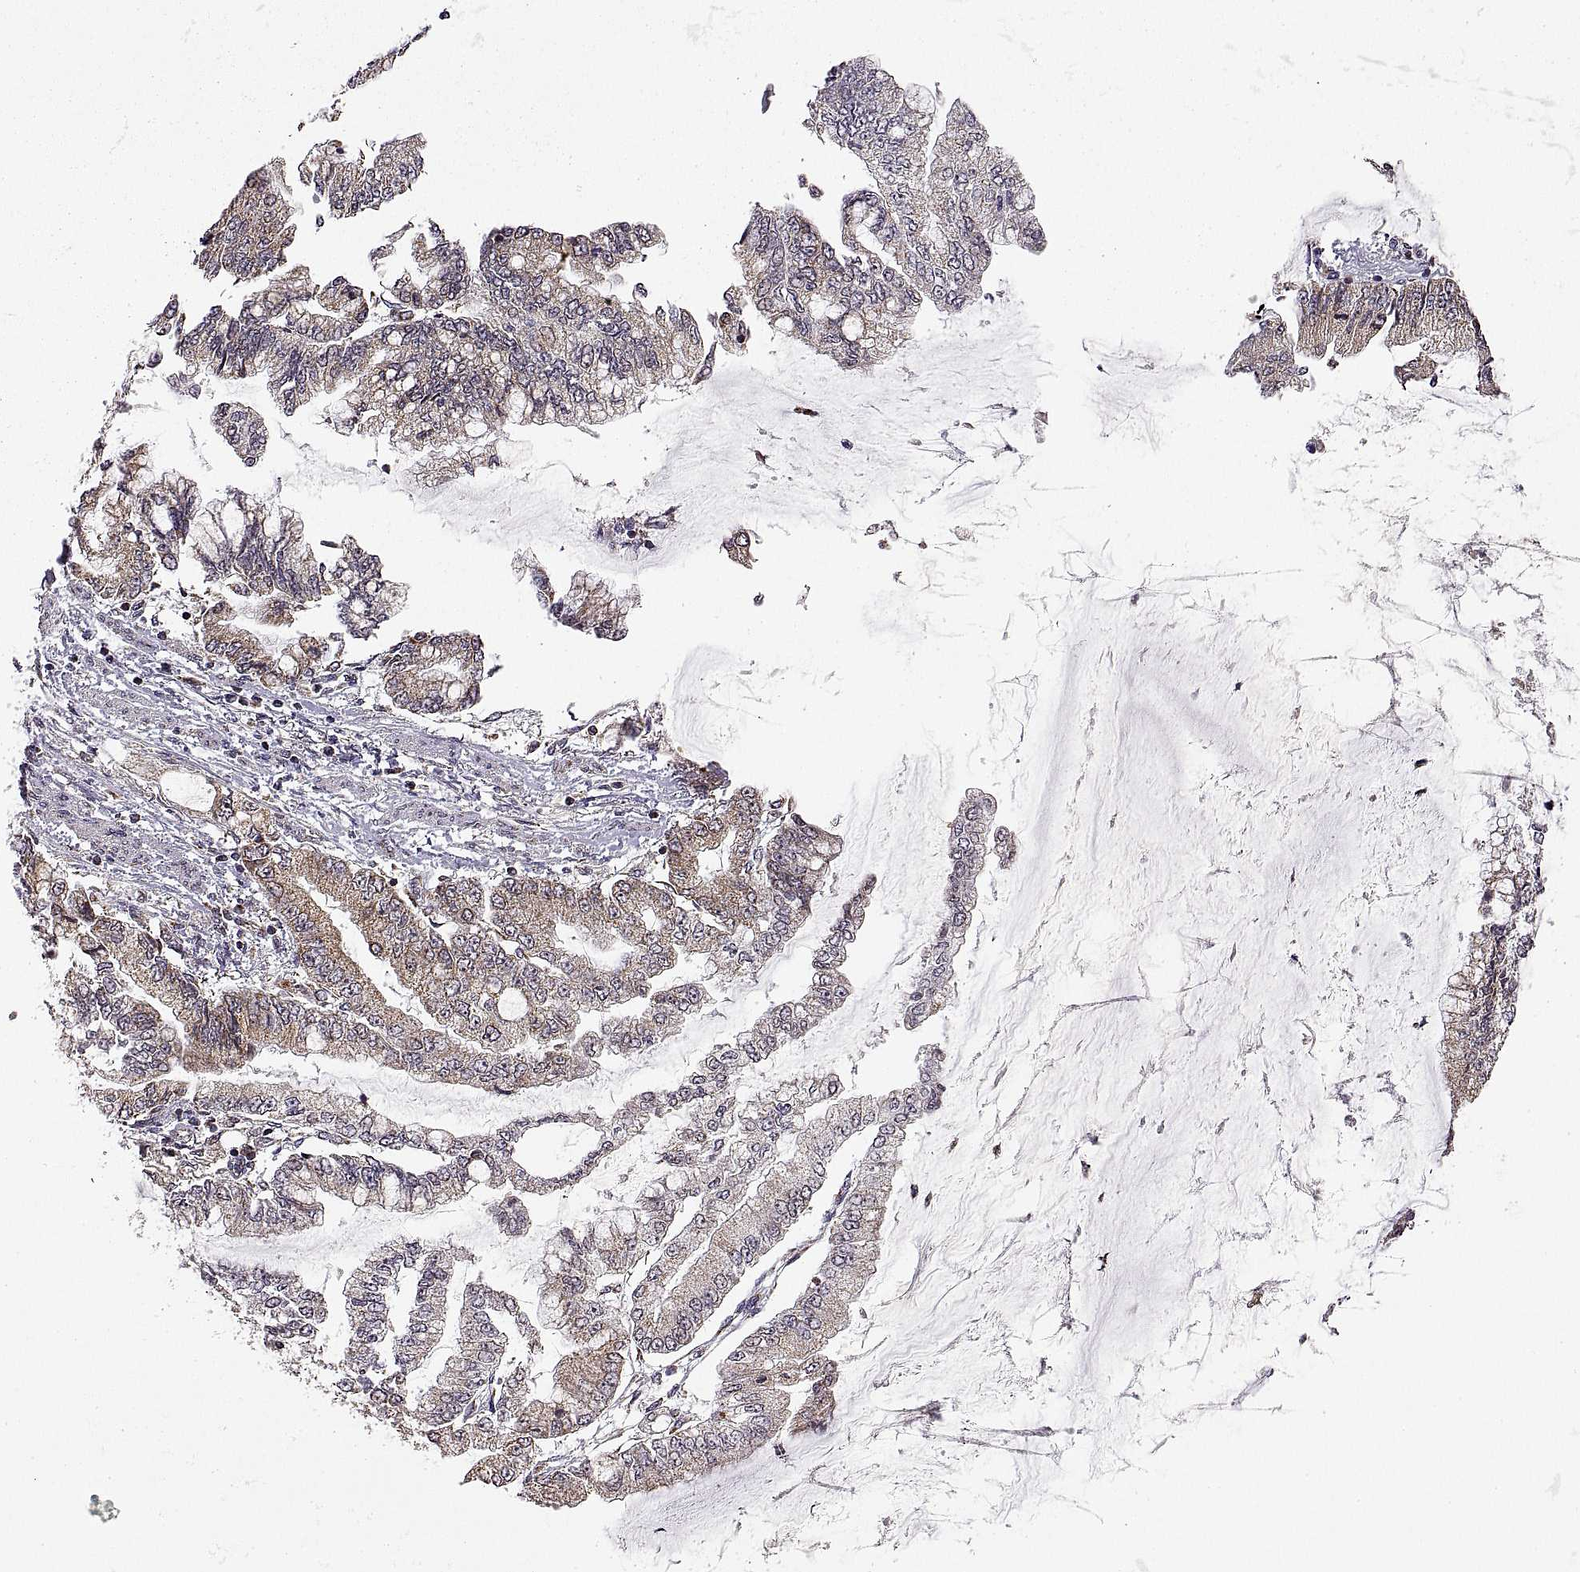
{"staining": {"intensity": "weak", "quantity": "25%-75%", "location": "cytoplasmic/membranous"}, "tissue": "stomach cancer", "cell_type": "Tumor cells", "image_type": "cancer", "snomed": [{"axis": "morphology", "description": "Adenocarcinoma, NOS"}, {"axis": "topography", "description": "Stomach, upper"}], "caption": "Immunohistochemical staining of adenocarcinoma (stomach) displays low levels of weak cytoplasmic/membranous protein positivity in approximately 25%-75% of tumor cells.", "gene": "MANBAL", "patient": {"sex": "female", "age": 74}}